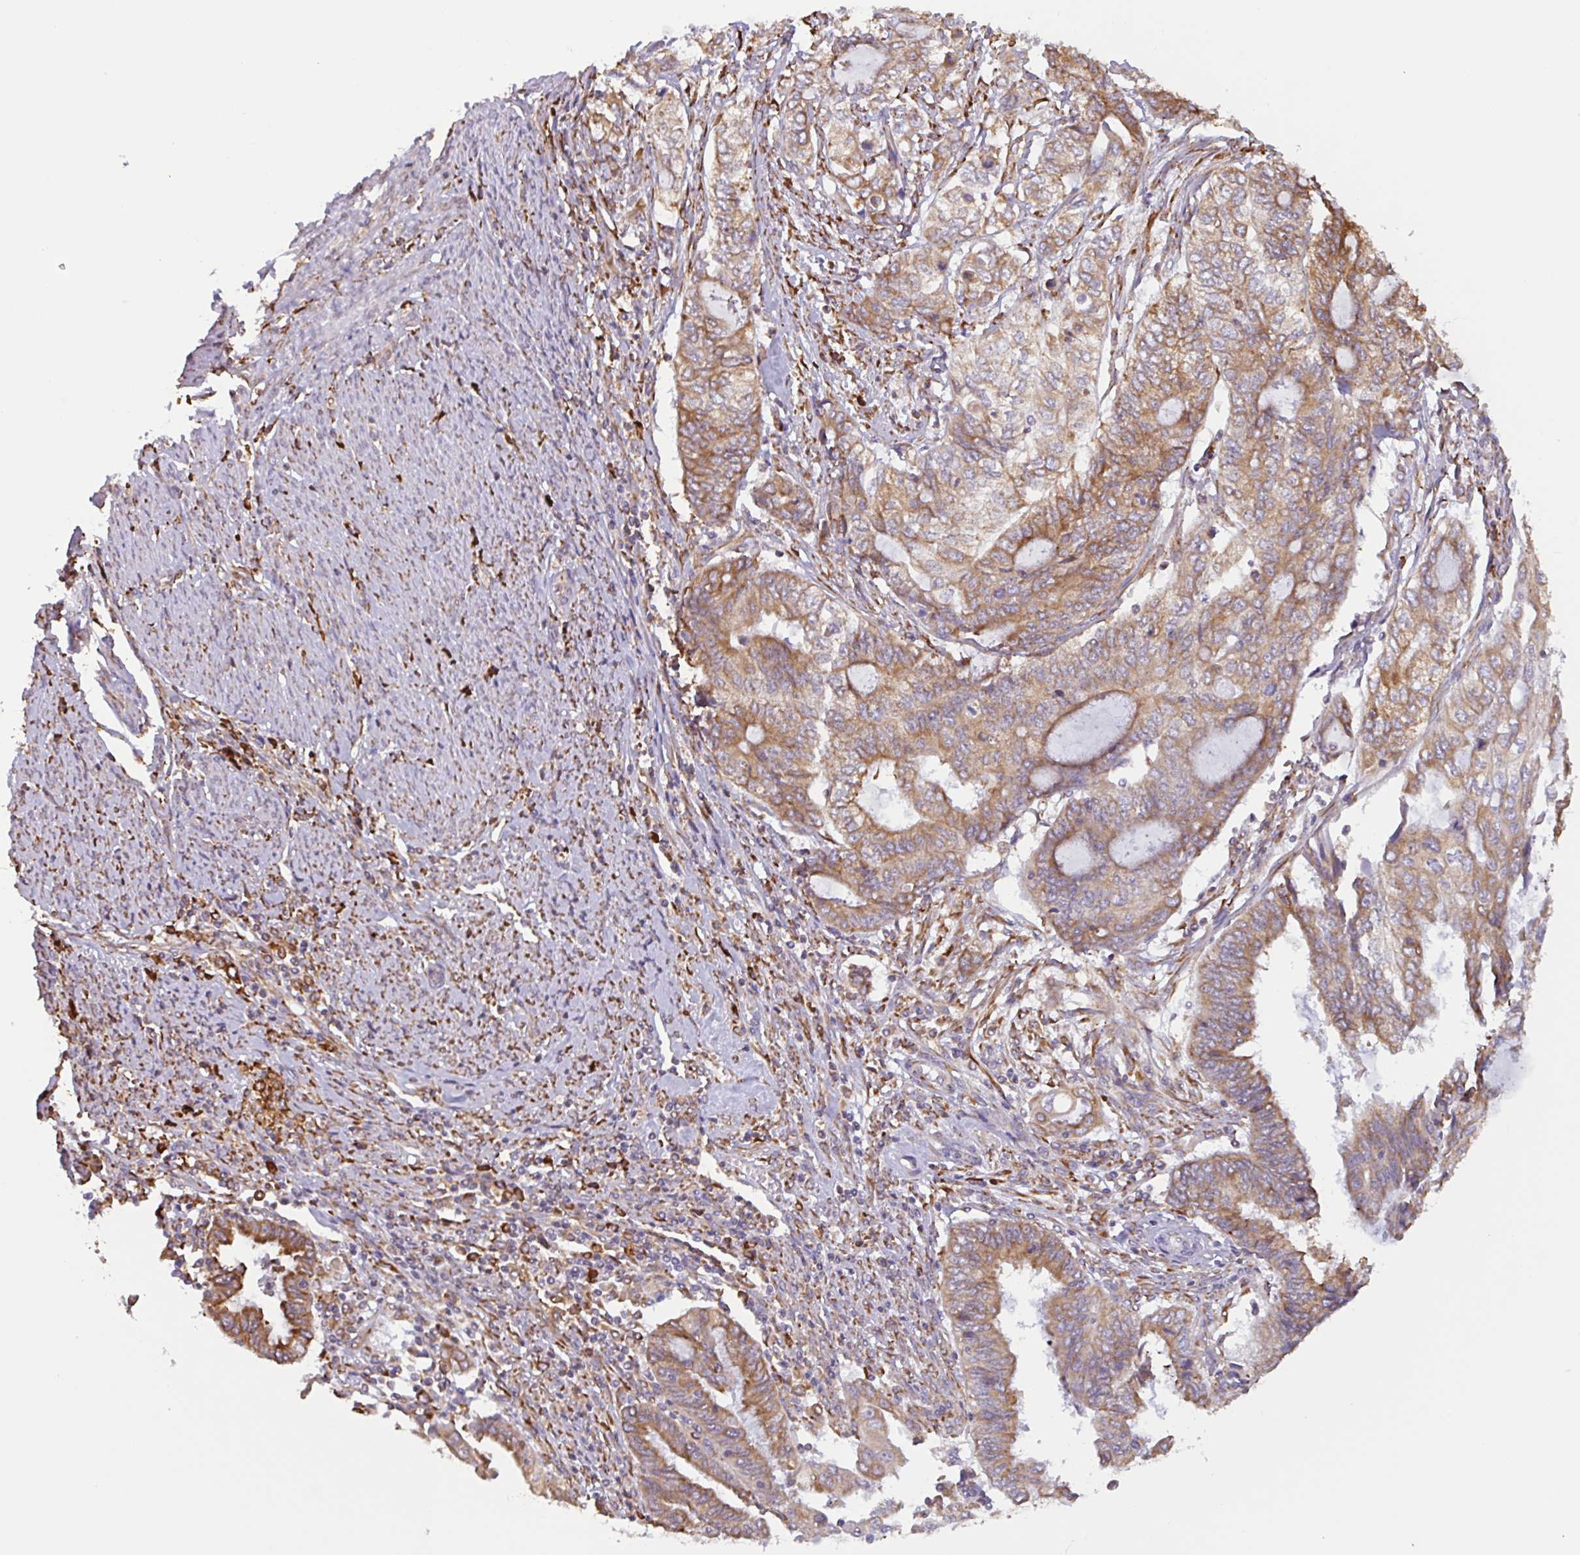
{"staining": {"intensity": "moderate", "quantity": ">75%", "location": "cytoplasmic/membranous"}, "tissue": "endometrial cancer", "cell_type": "Tumor cells", "image_type": "cancer", "snomed": [{"axis": "morphology", "description": "Adenocarcinoma, NOS"}, {"axis": "topography", "description": "Uterus"}, {"axis": "topography", "description": "Endometrium"}], "caption": "Immunohistochemistry (IHC) (DAB) staining of endometrial adenocarcinoma reveals moderate cytoplasmic/membranous protein expression in approximately >75% of tumor cells. The staining was performed using DAB (3,3'-diaminobenzidine), with brown indicating positive protein expression. Nuclei are stained blue with hematoxylin.", "gene": "DOK4", "patient": {"sex": "female", "age": 70}}